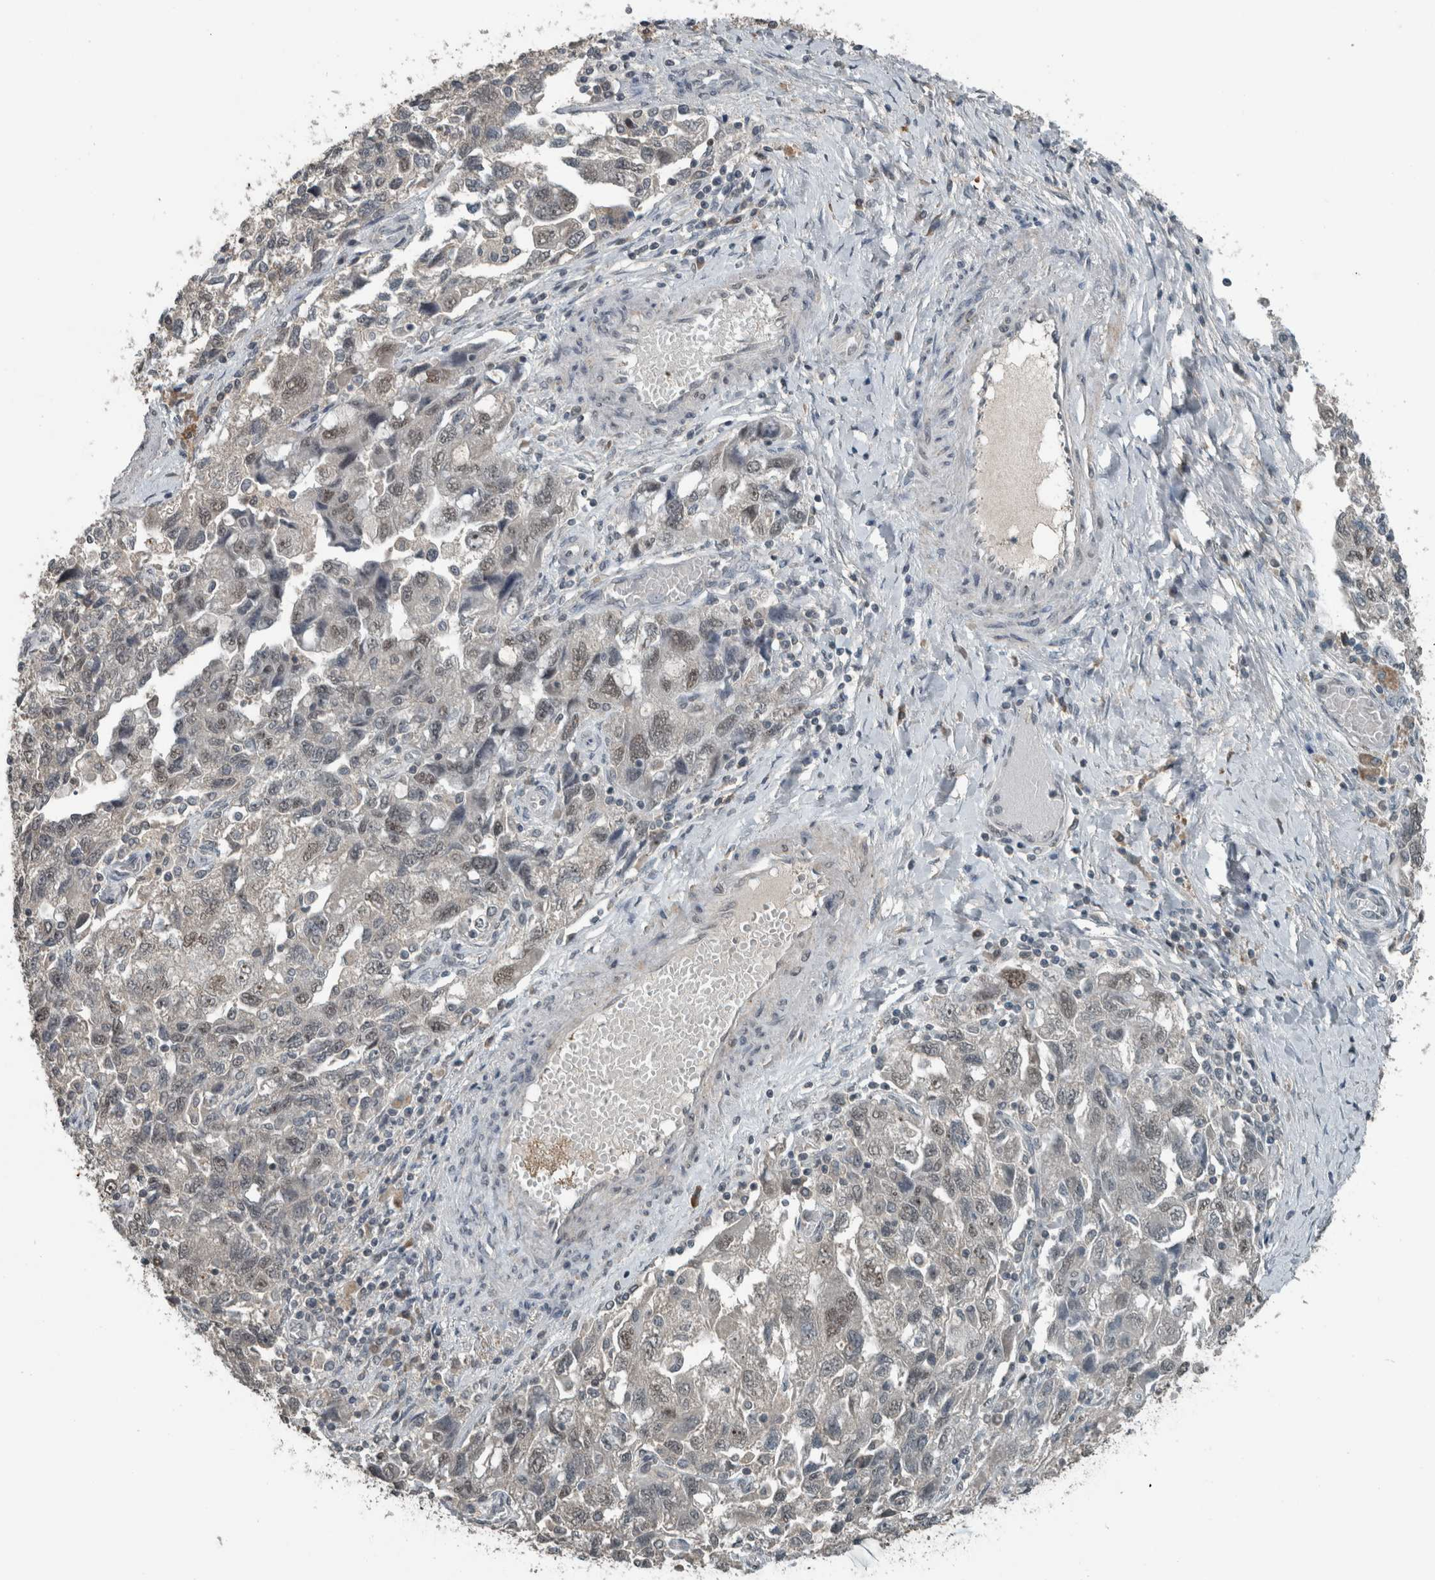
{"staining": {"intensity": "weak", "quantity": "25%-75%", "location": "nuclear"}, "tissue": "ovarian cancer", "cell_type": "Tumor cells", "image_type": "cancer", "snomed": [{"axis": "morphology", "description": "Carcinoma, NOS"}, {"axis": "morphology", "description": "Cystadenocarcinoma, serous, NOS"}, {"axis": "topography", "description": "Ovary"}], "caption": "Protein expression analysis of human ovarian serous cystadenocarcinoma reveals weak nuclear expression in about 25%-75% of tumor cells.", "gene": "ZNF24", "patient": {"sex": "female", "age": 69}}